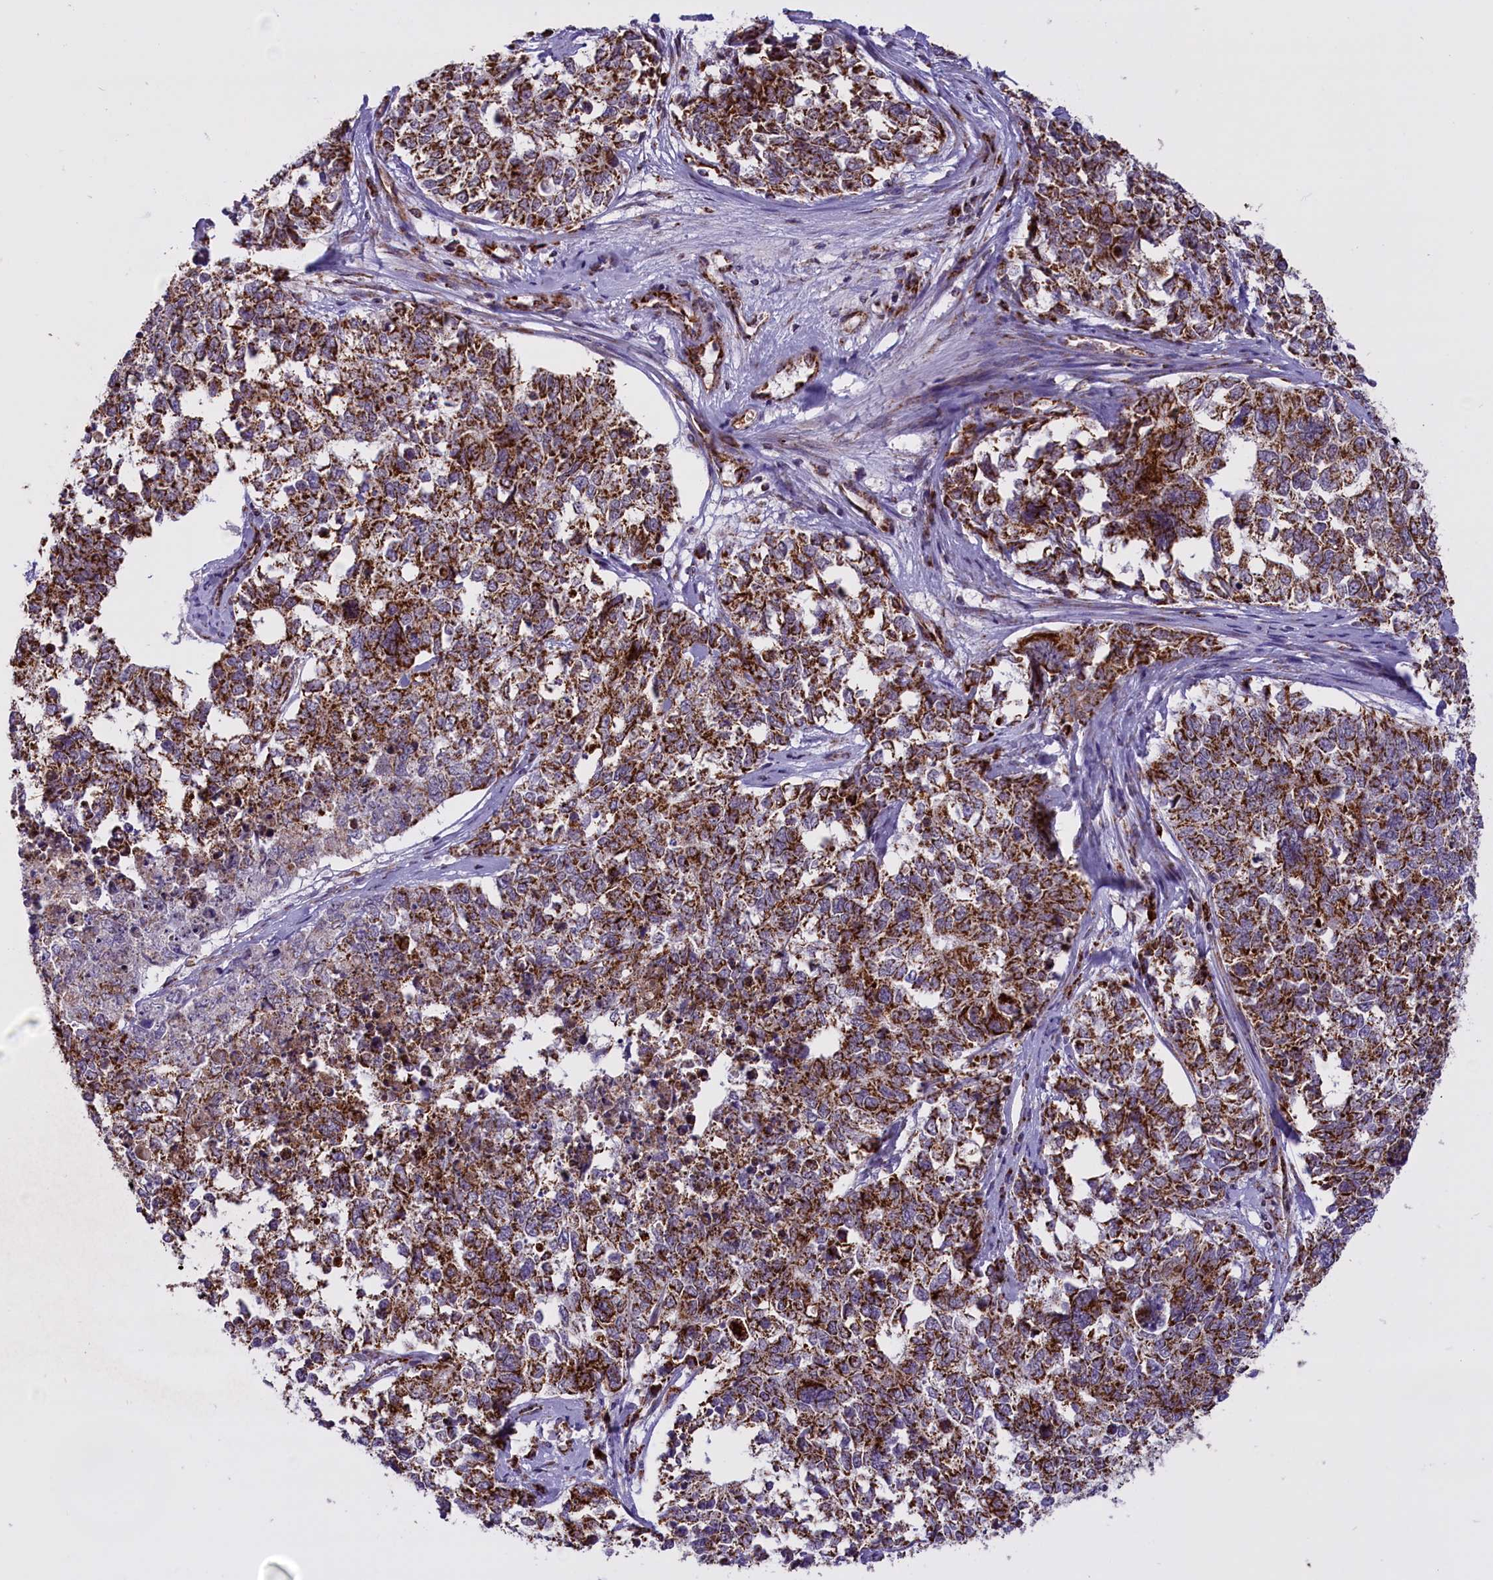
{"staining": {"intensity": "strong", "quantity": ">75%", "location": "cytoplasmic/membranous"}, "tissue": "cervical cancer", "cell_type": "Tumor cells", "image_type": "cancer", "snomed": [{"axis": "morphology", "description": "Squamous cell carcinoma, NOS"}, {"axis": "topography", "description": "Cervix"}], "caption": "Cervical cancer (squamous cell carcinoma) stained for a protein shows strong cytoplasmic/membranous positivity in tumor cells.", "gene": "NDUFS5", "patient": {"sex": "female", "age": 63}}